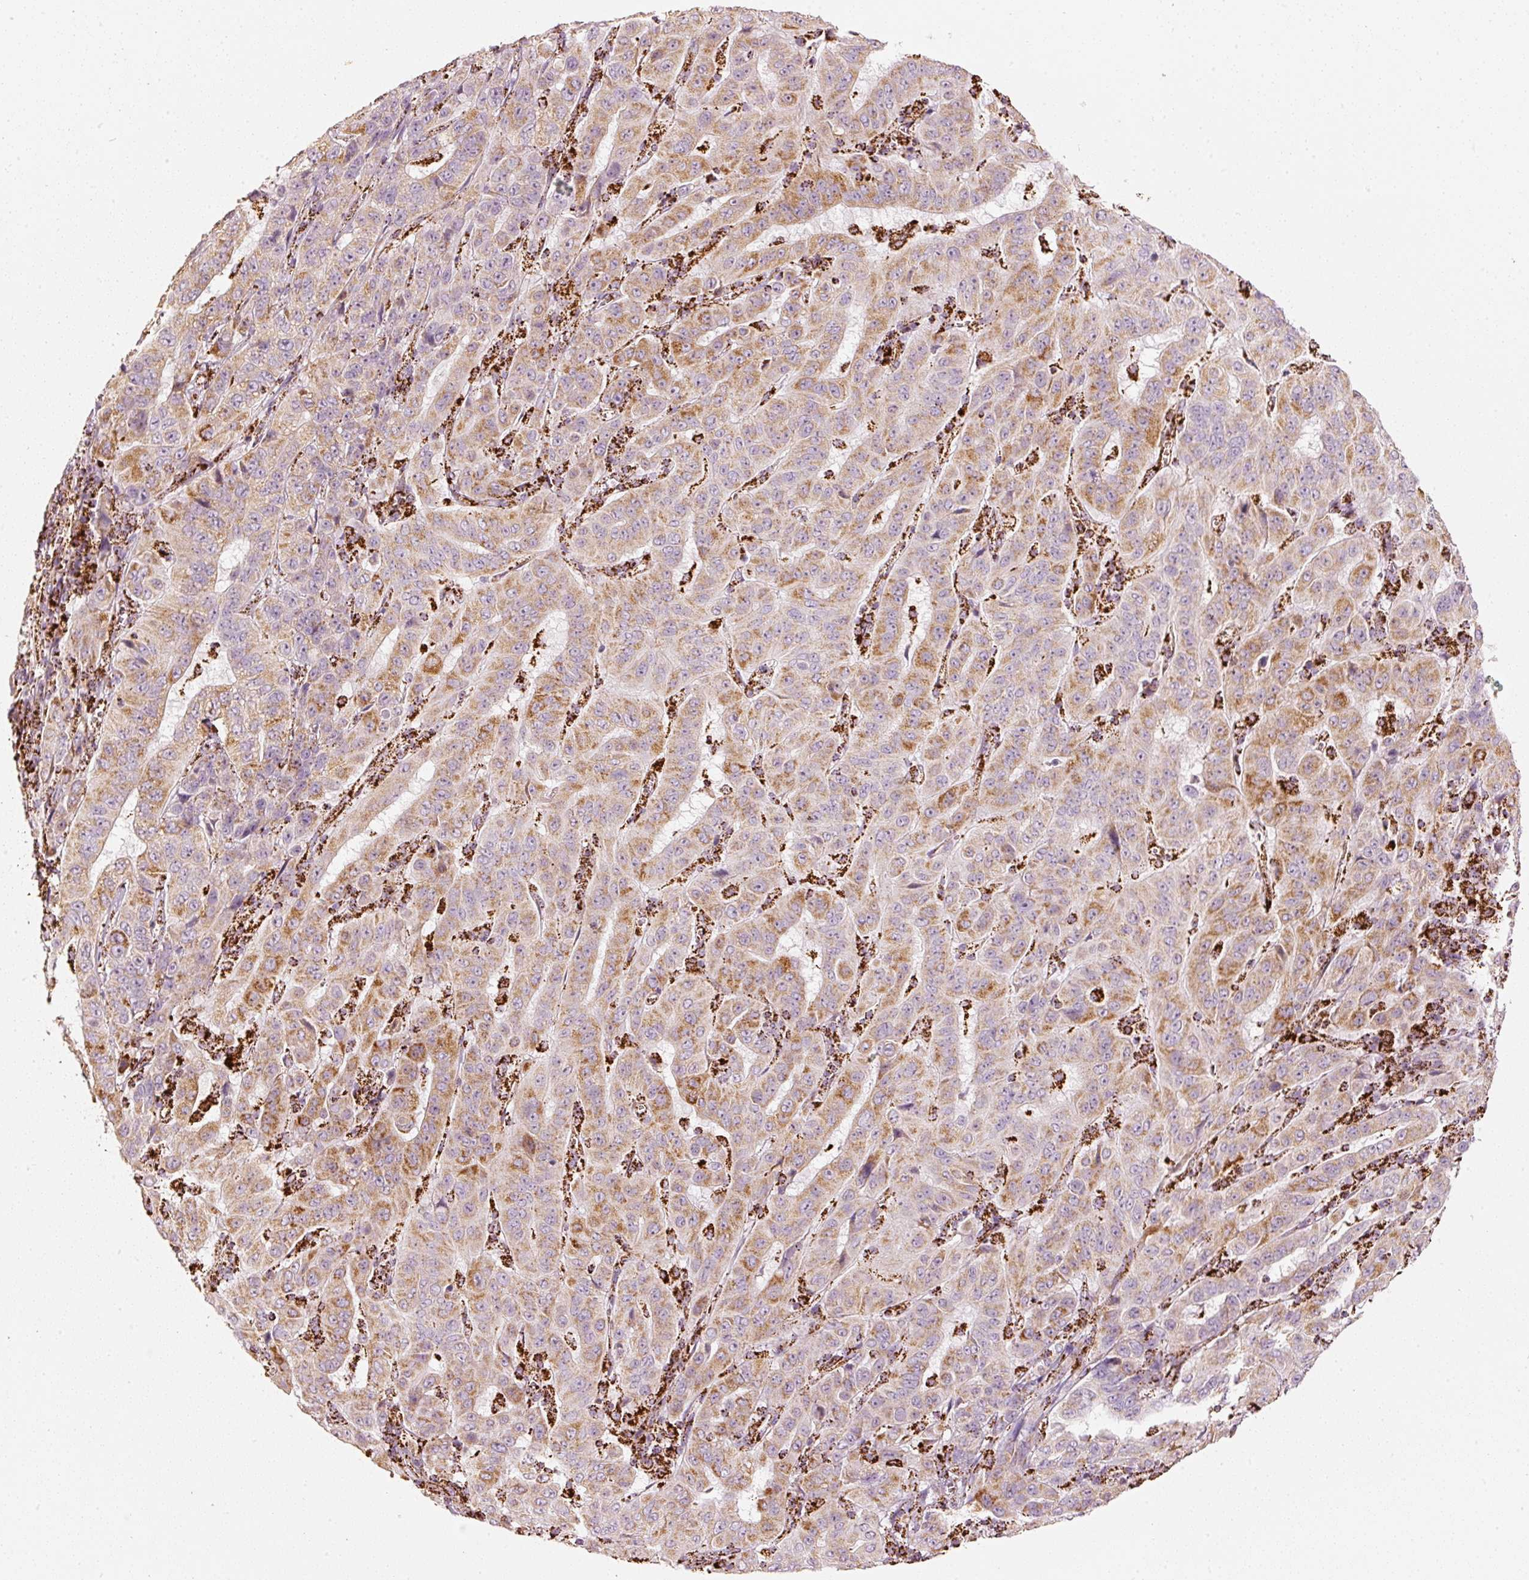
{"staining": {"intensity": "moderate", "quantity": ">75%", "location": "cytoplasmic/membranous"}, "tissue": "pancreatic cancer", "cell_type": "Tumor cells", "image_type": "cancer", "snomed": [{"axis": "morphology", "description": "Adenocarcinoma, NOS"}, {"axis": "topography", "description": "Pancreas"}], "caption": "Pancreatic adenocarcinoma tissue shows moderate cytoplasmic/membranous staining in about >75% of tumor cells, visualized by immunohistochemistry.", "gene": "UQCRC1", "patient": {"sex": "male", "age": 63}}